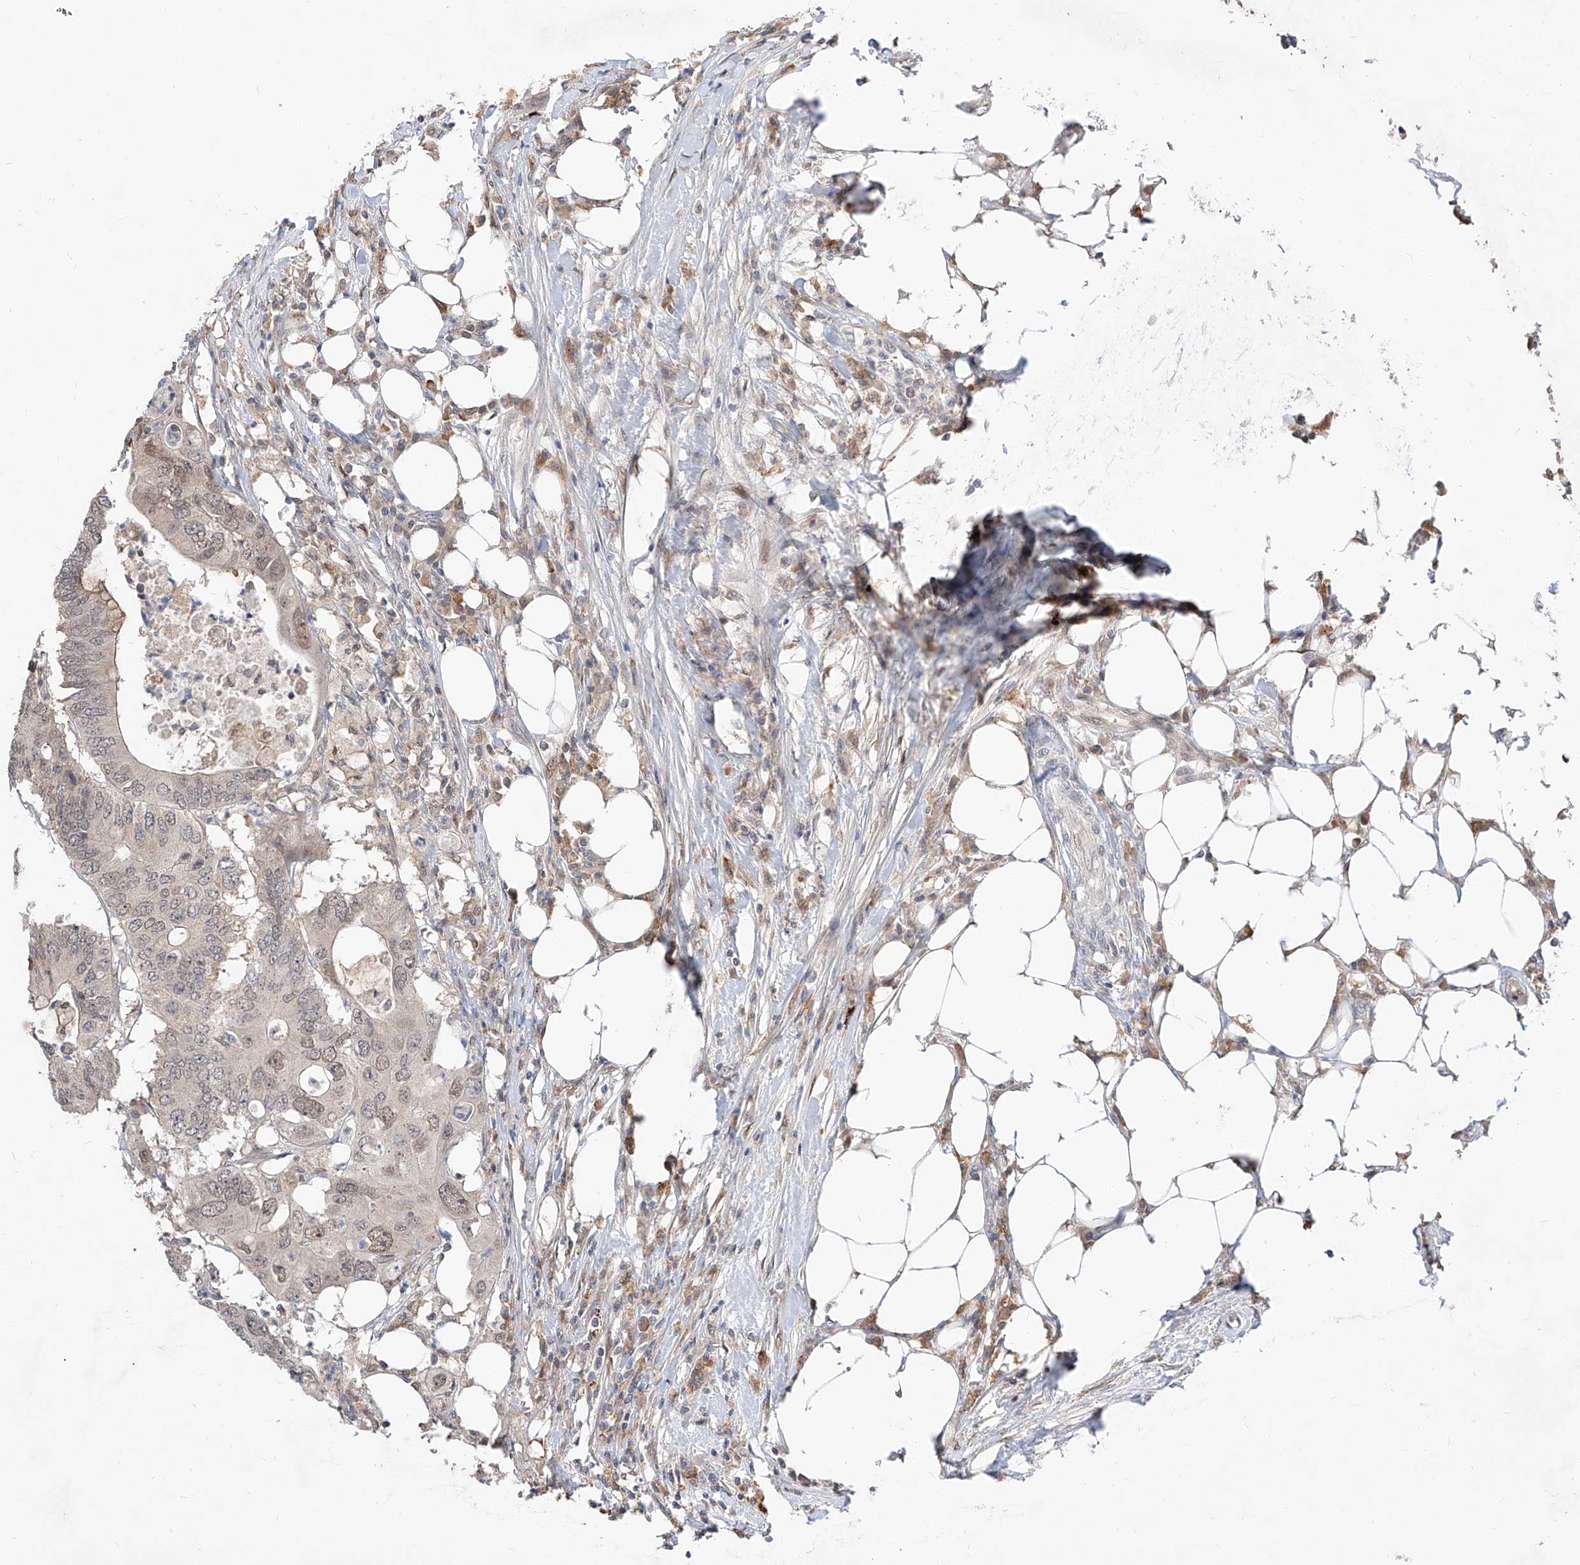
{"staining": {"intensity": "weak", "quantity": "<25%", "location": "nuclear"}, "tissue": "colorectal cancer", "cell_type": "Tumor cells", "image_type": "cancer", "snomed": [{"axis": "morphology", "description": "Adenocarcinoma, NOS"}, {"axis": "topography", "description": "Colon"}], "caption": "Colorectal cancer (adenocarcinoma) was stained to show a protein in brown. There is no significant positivity in tumor cells.", "gene": "DIRAS3", "patient": {"sex": "male", "age": 71}}